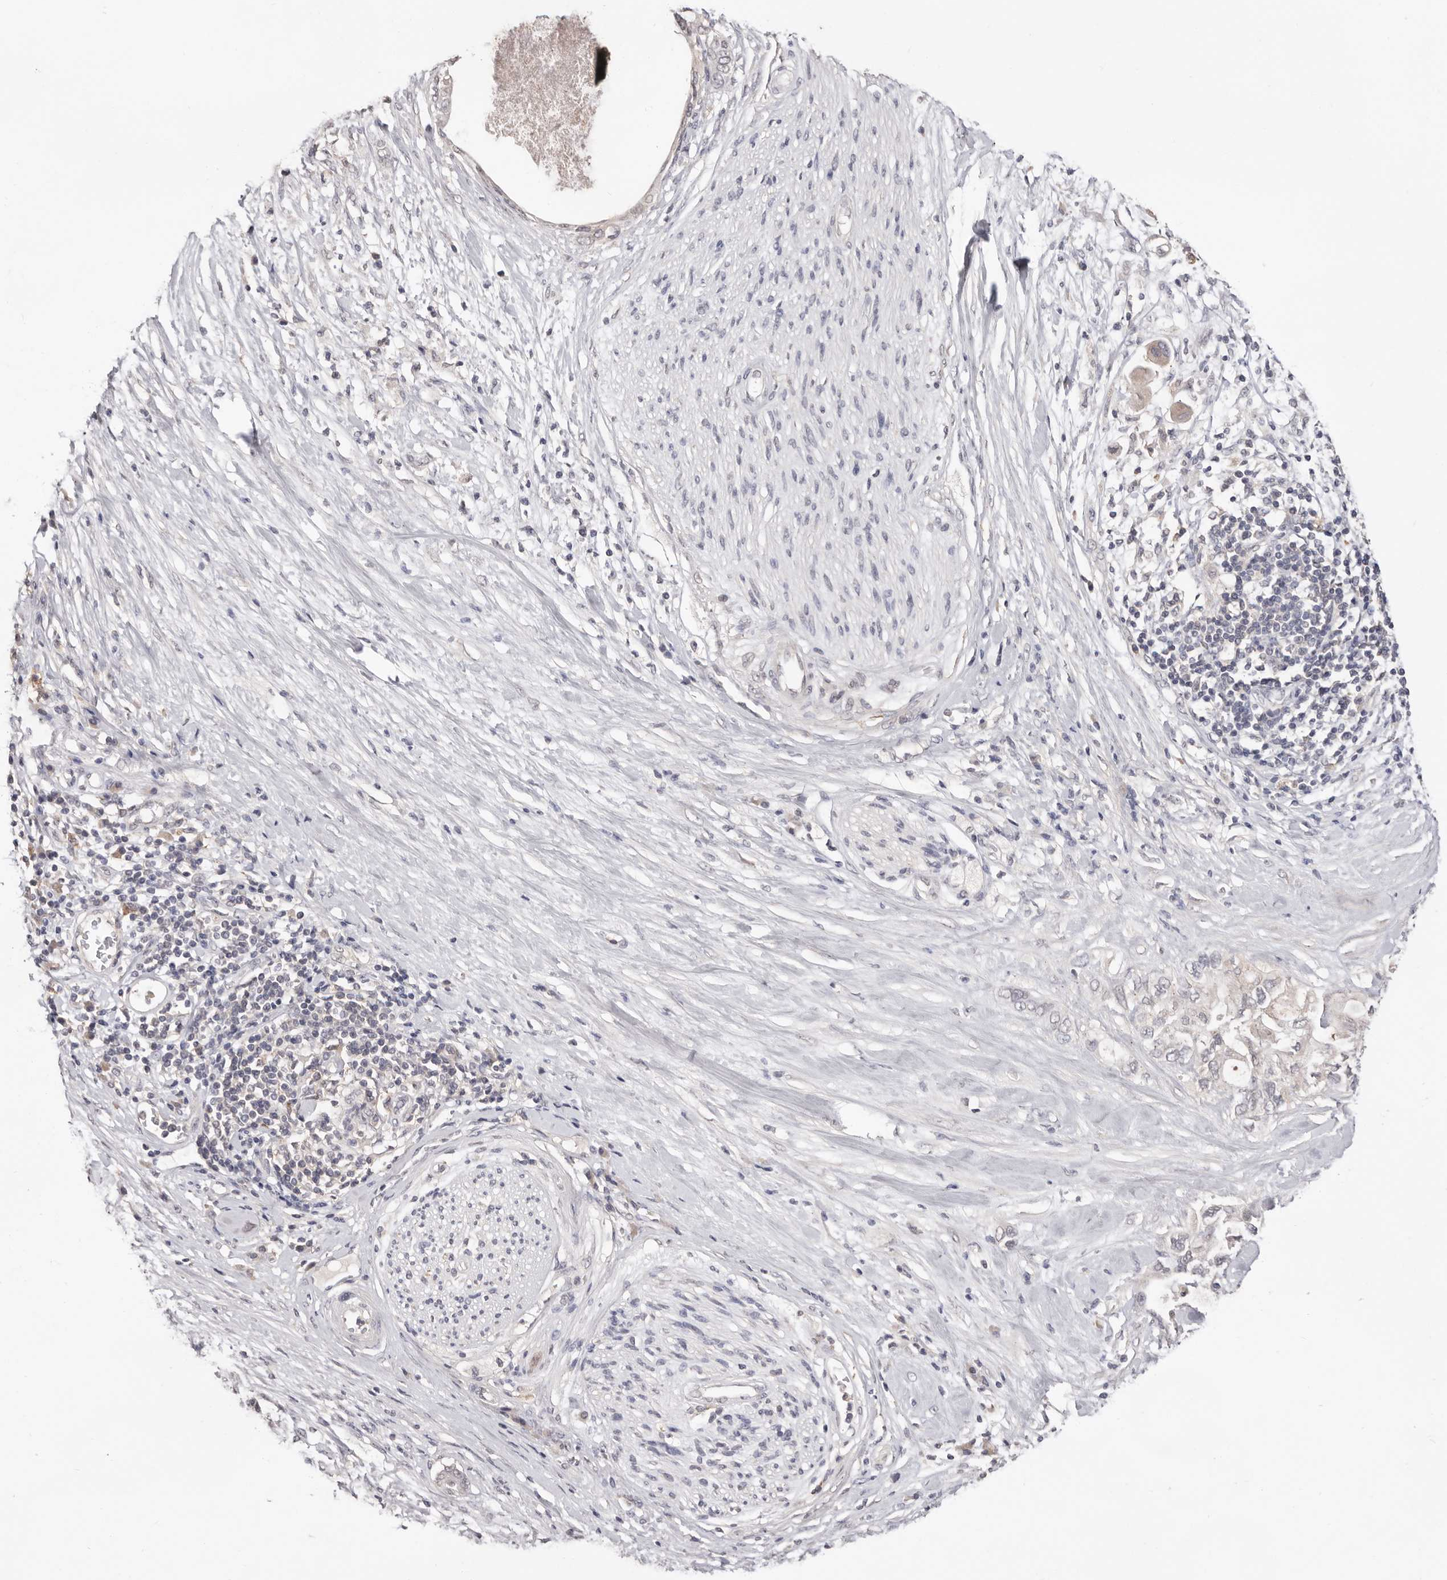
{"staining": {"intensity": "negative", "quantity": "none", "location": "none"}, "tissue": "pancreatic cancer", "cell_type": "Tumor cells", "image_type": "cancer", "snomed": [{"axis": "morphology", "description": "Adenocarcinoma, NOS"}, {"axis": "topography", "description": "Pancreas"}], "caption": "An IHC image of adenocarcinoma (pancreatic) is shown. There is no staining in tumor cells of adenocarcinoma (pancreatic). Brightfield microscopy of immunohistochemistry (IHC) stained with DAB (3,3'-diaminobenzidine) (brown) and hematoxylin (blue), captured at high magnification.", "gene": "DOP1A", "patient": {"sex": "female", "age": 56}}